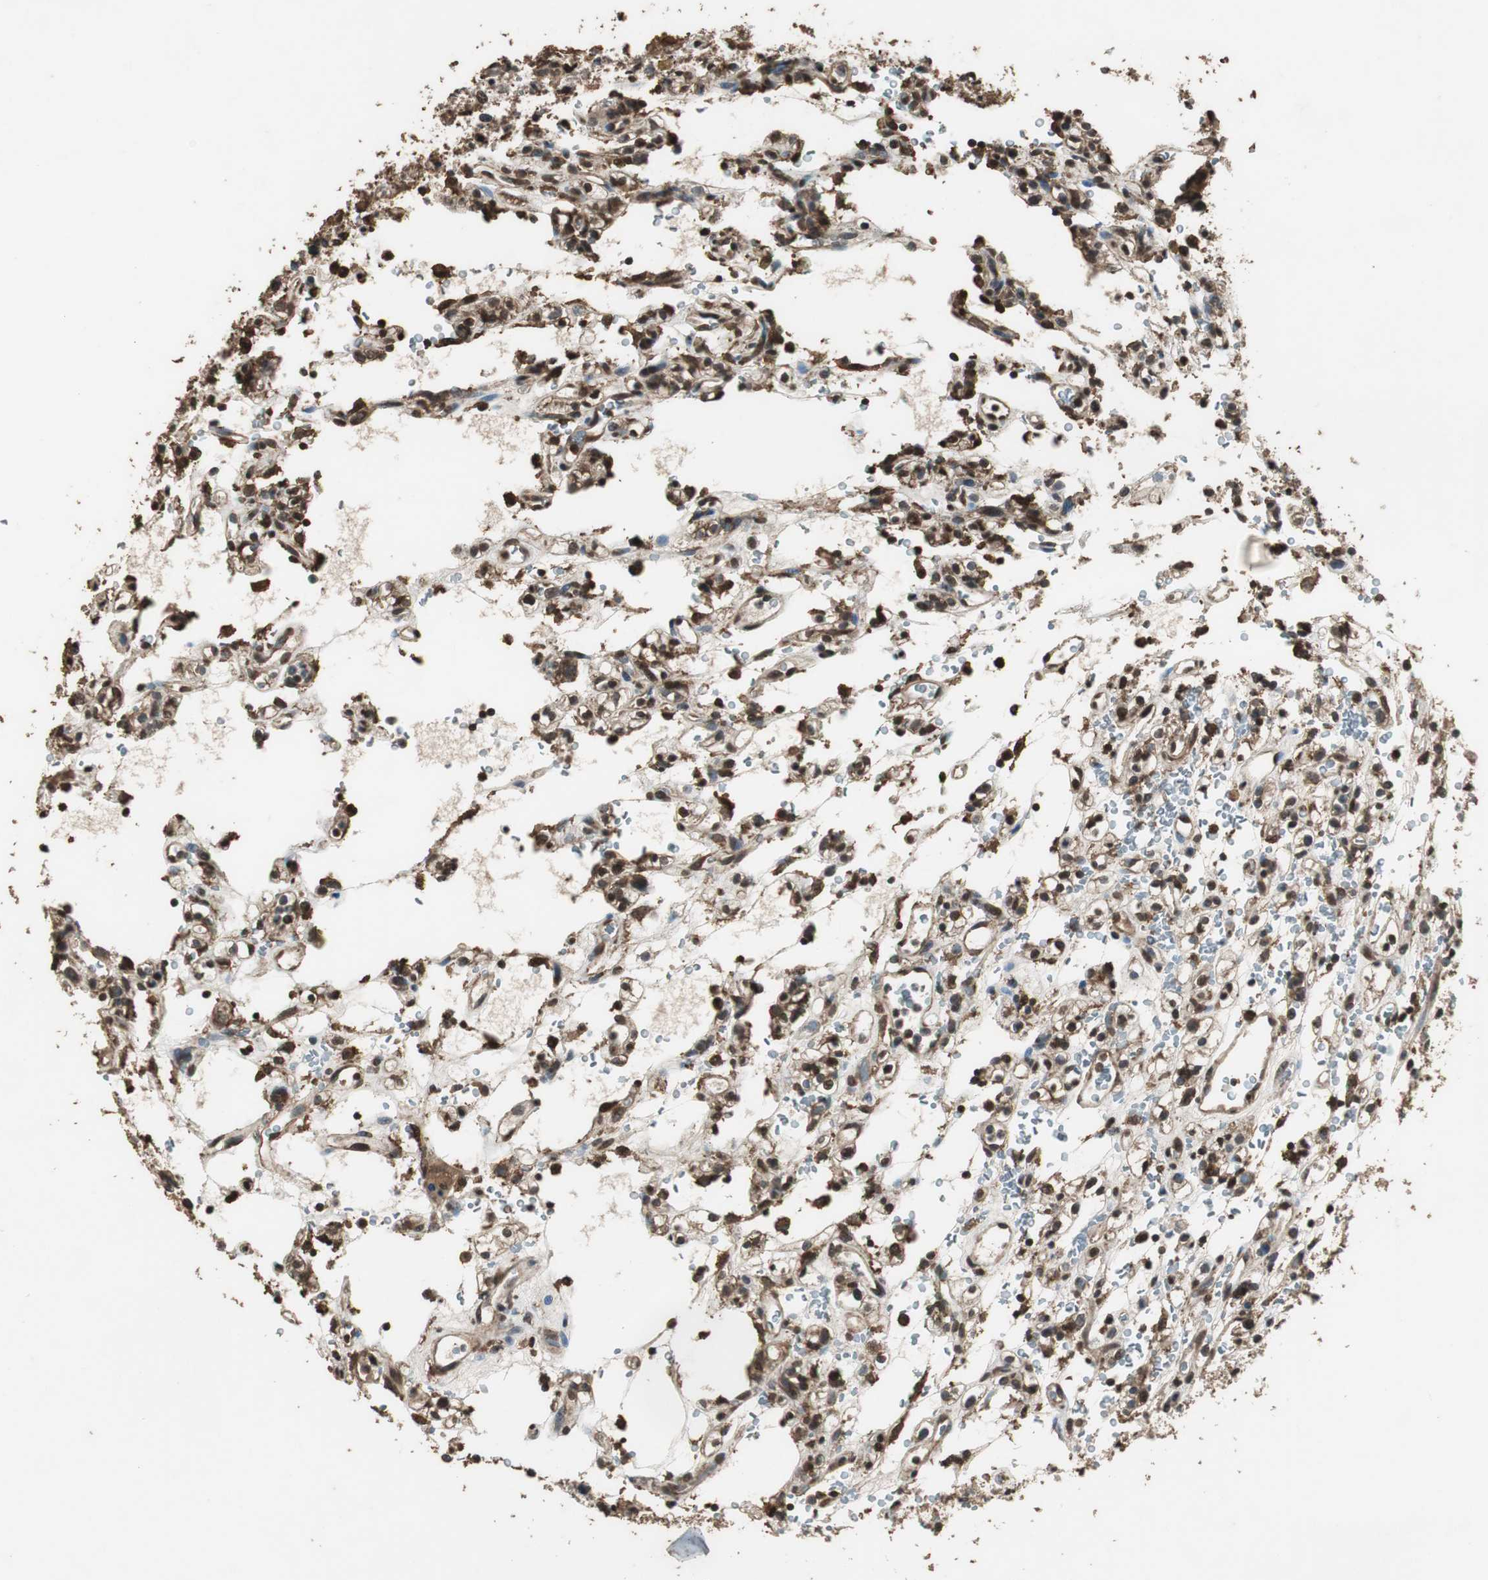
{"staining": {"intensity": "strong", "quantity": ">75%", "location": "cytoplasmic/membranous,nuclear"}, "tissue": "renal cancer", "cell_type": "Tumor cells", "image_type": "cancer", "snomed": [{"axis": "morphology", "description": "Normal tissue, NOS"}, {"axis": "morphology", "description": "Adenocarcinoma, NOS"}, {"axis": "topography", "description": "Kidney"}], "caption": "An image of human renal adenocarcinoma stained for a protein shows strong cytoplasmic/membranous and nuclear brown staining in tumor cells. The protein of interest is shown in brown color, while the nuclei are stained blue.", "gene": "PPP1R13B", "patient": {"sex": "female", "age": 72}}